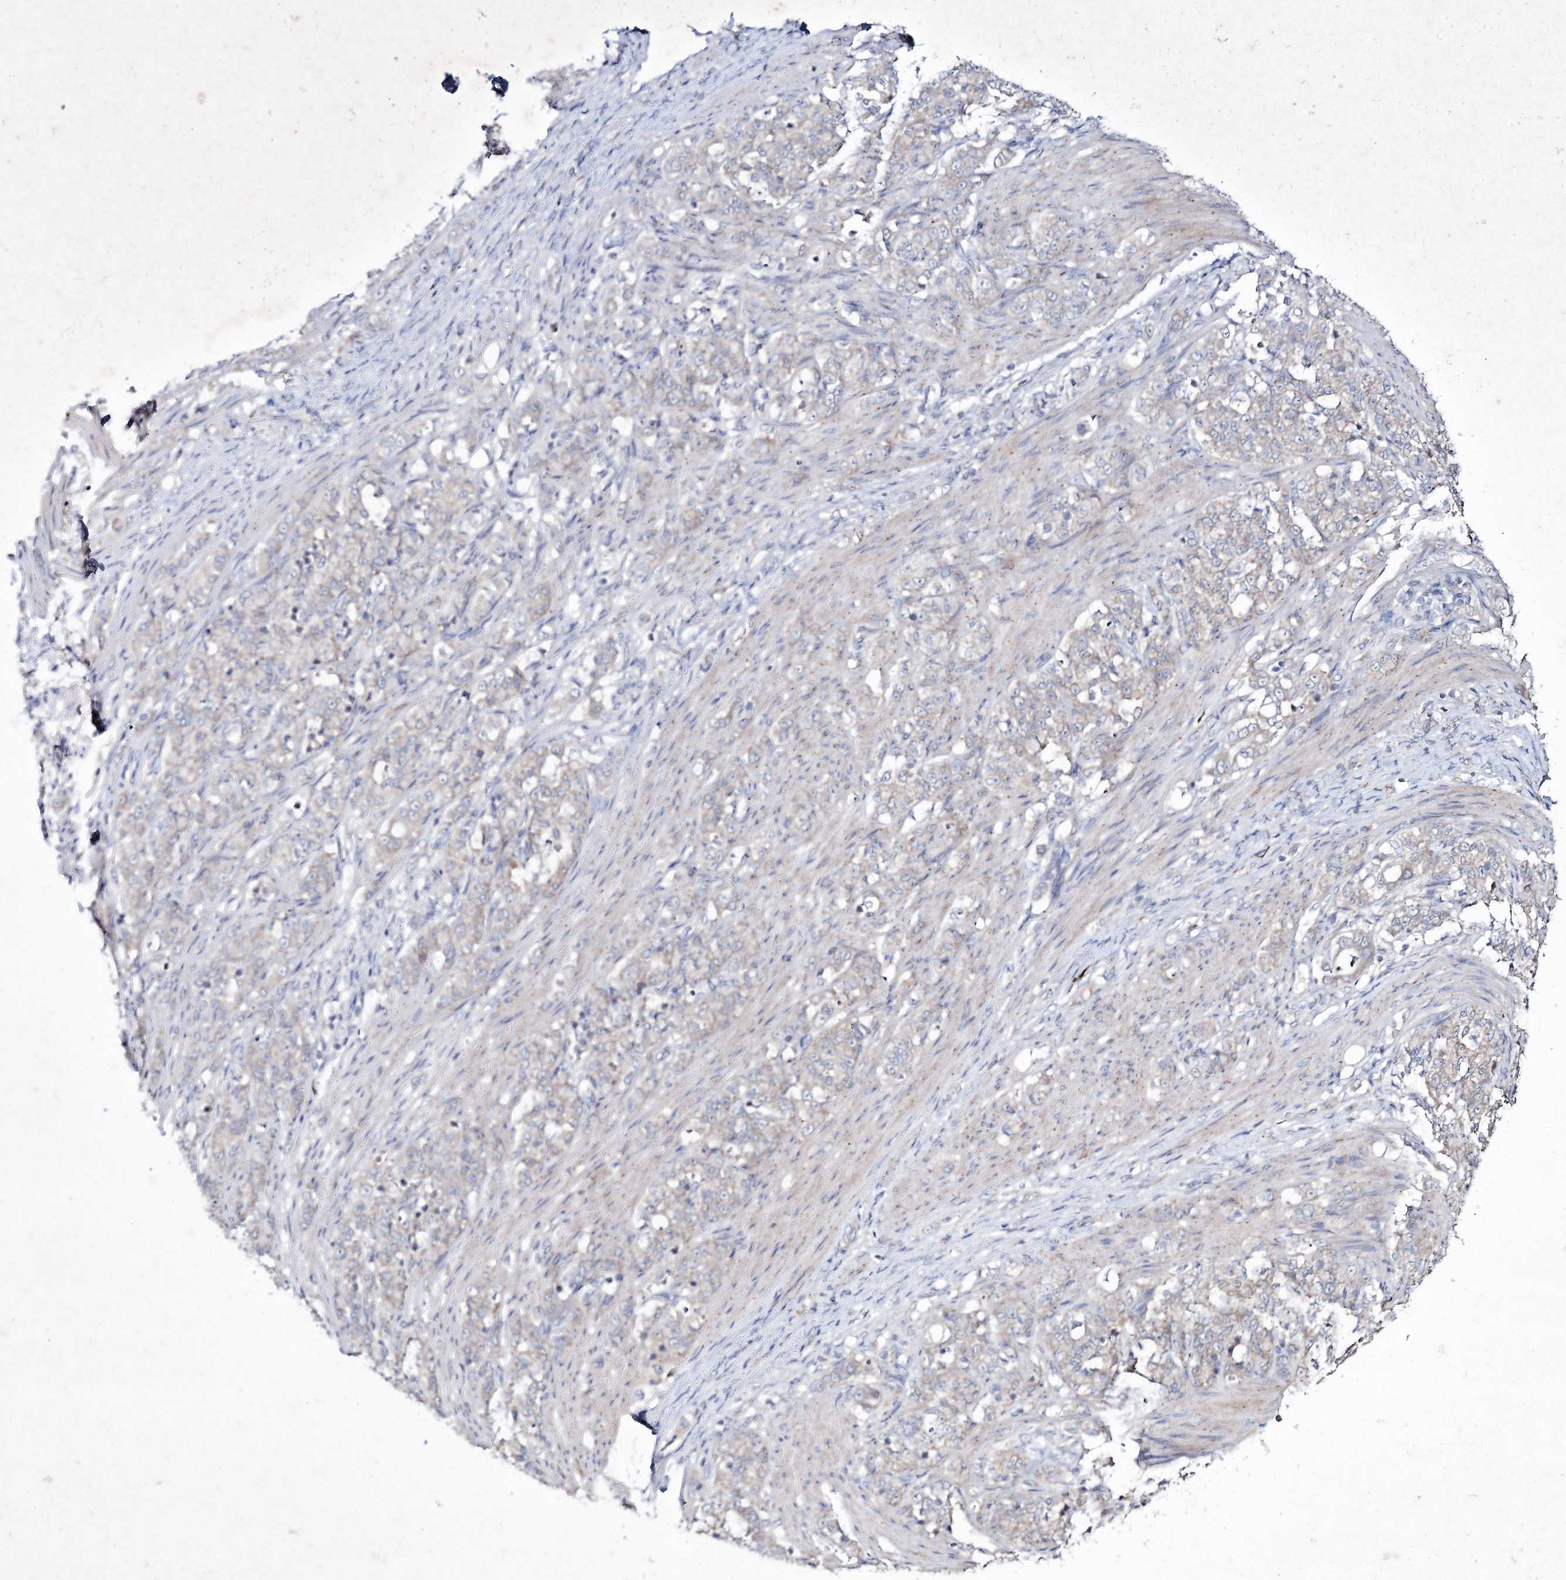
{"staining": {"intensity": "weak", "quantity": "<25%", "location": "cytoplasmic/membranous"}, "tissue": "stomach cancer", "cell_type": "Tumor cells", "image_type": "cancer", "snomed": [{"axis": "morphology", "description": "Adenocarcinoma, NOS"}, {"axis": "topography", "description": "Stomach"}], "caption": "Histopathology image shows no significant protein expression in tumor cells of adenocarcinoma (stomach). (Brightfield microscopy of DAB IHC at high magnification).", "gene": "SEMA4G", "patient": {"sex": "female", "age": 79}}